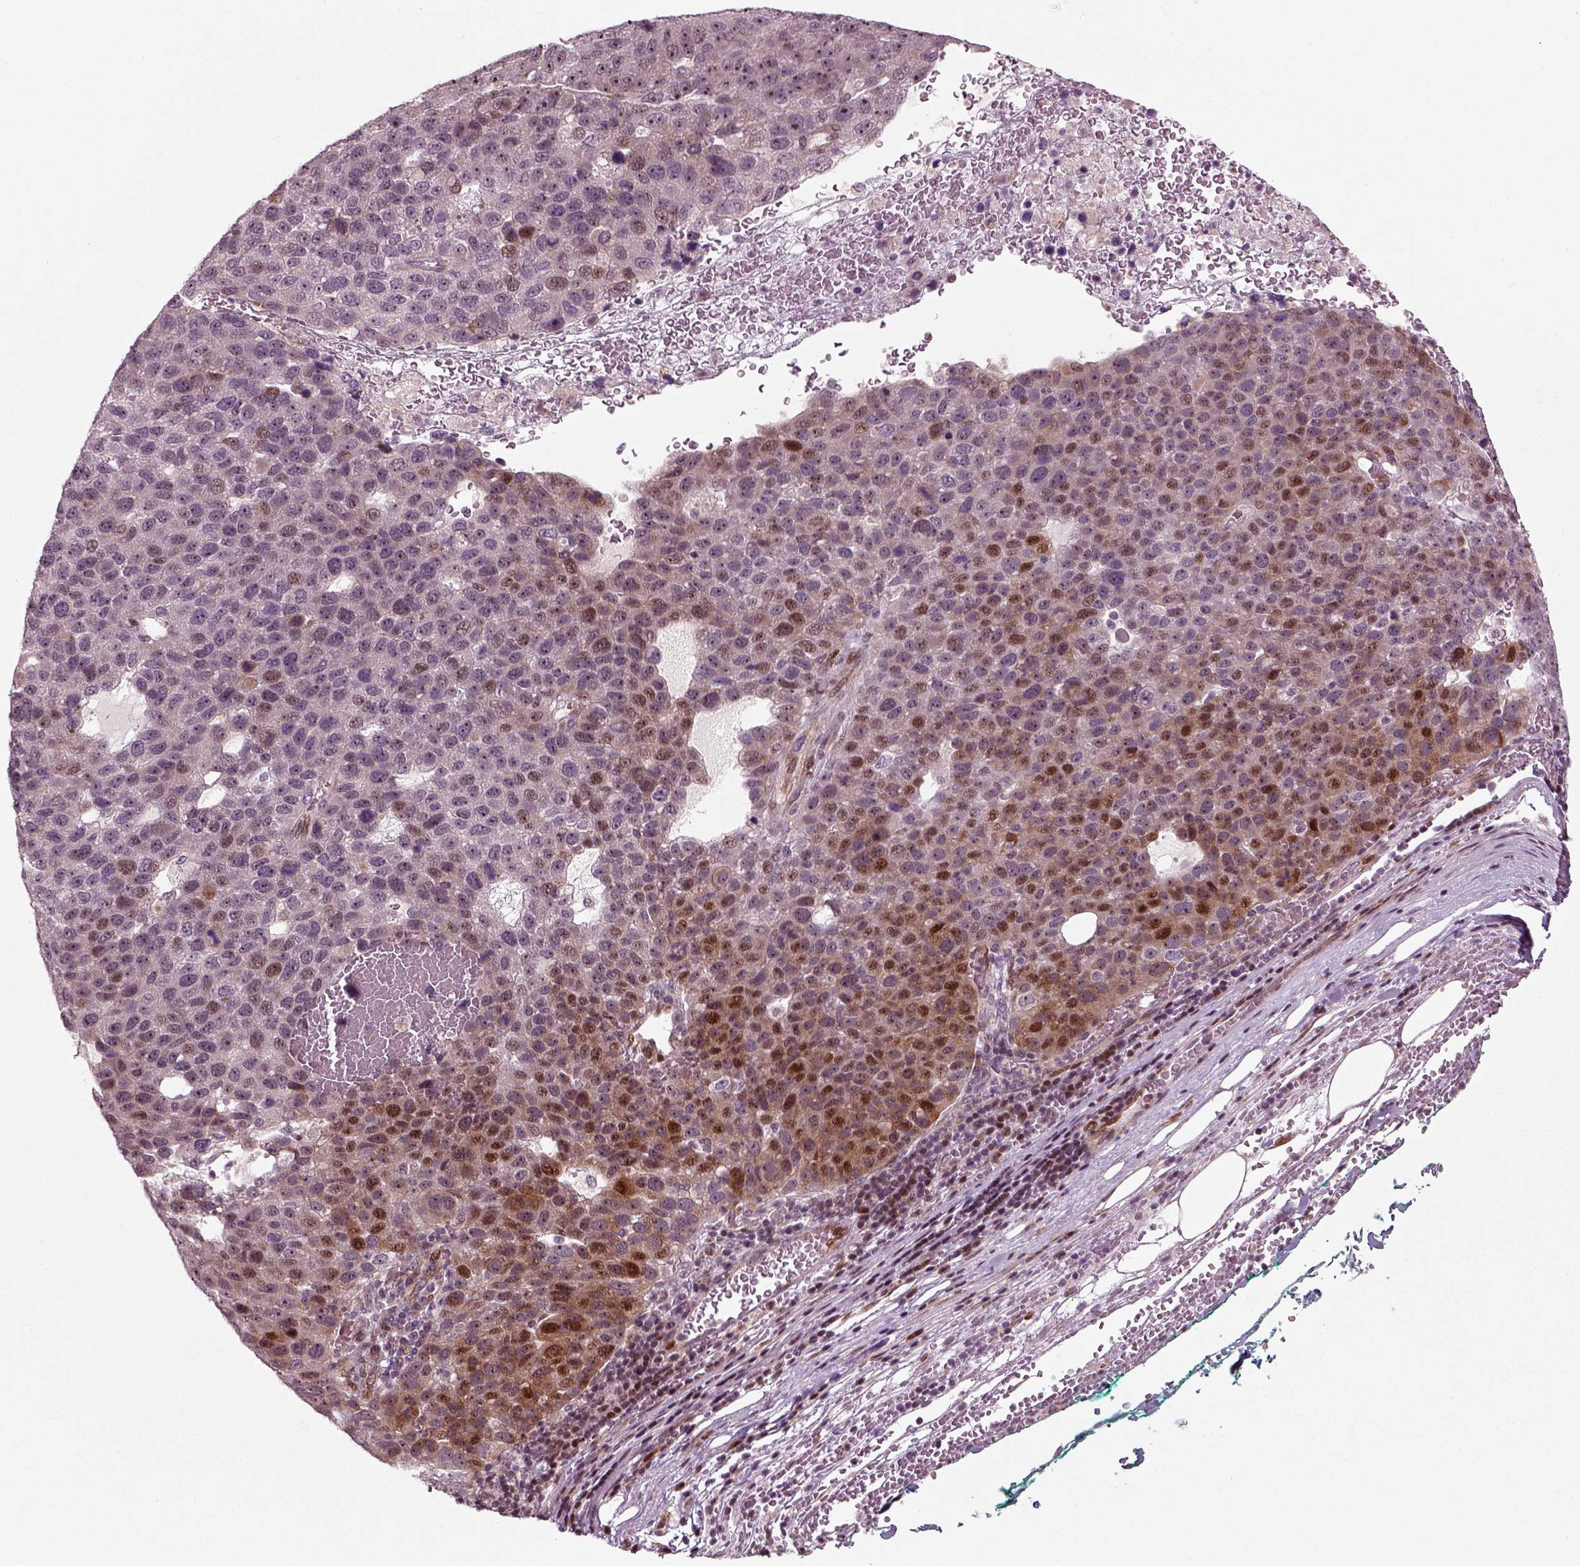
{"staining": {"intensity": "moderate", "quantity": "<25%", "location": "nuclear"}, "tissue": "pancreatic cancer", "cell_type": "Tumor cells", "image_type": "cancer", "snomed": [{"axis": "morphology", "description": "Adenocarcinoma, NOS"}, {"axis": "topography", "description": "Pancreas"}], "caption": "This image shows immunohistochemistry staining of human adenocarcinoma (pancreatic), with low moderate nuclear staining in approximately <25% of tumor cells.", "gene": "CDC14A", "patient": {"sex": "female", "age": 61}}